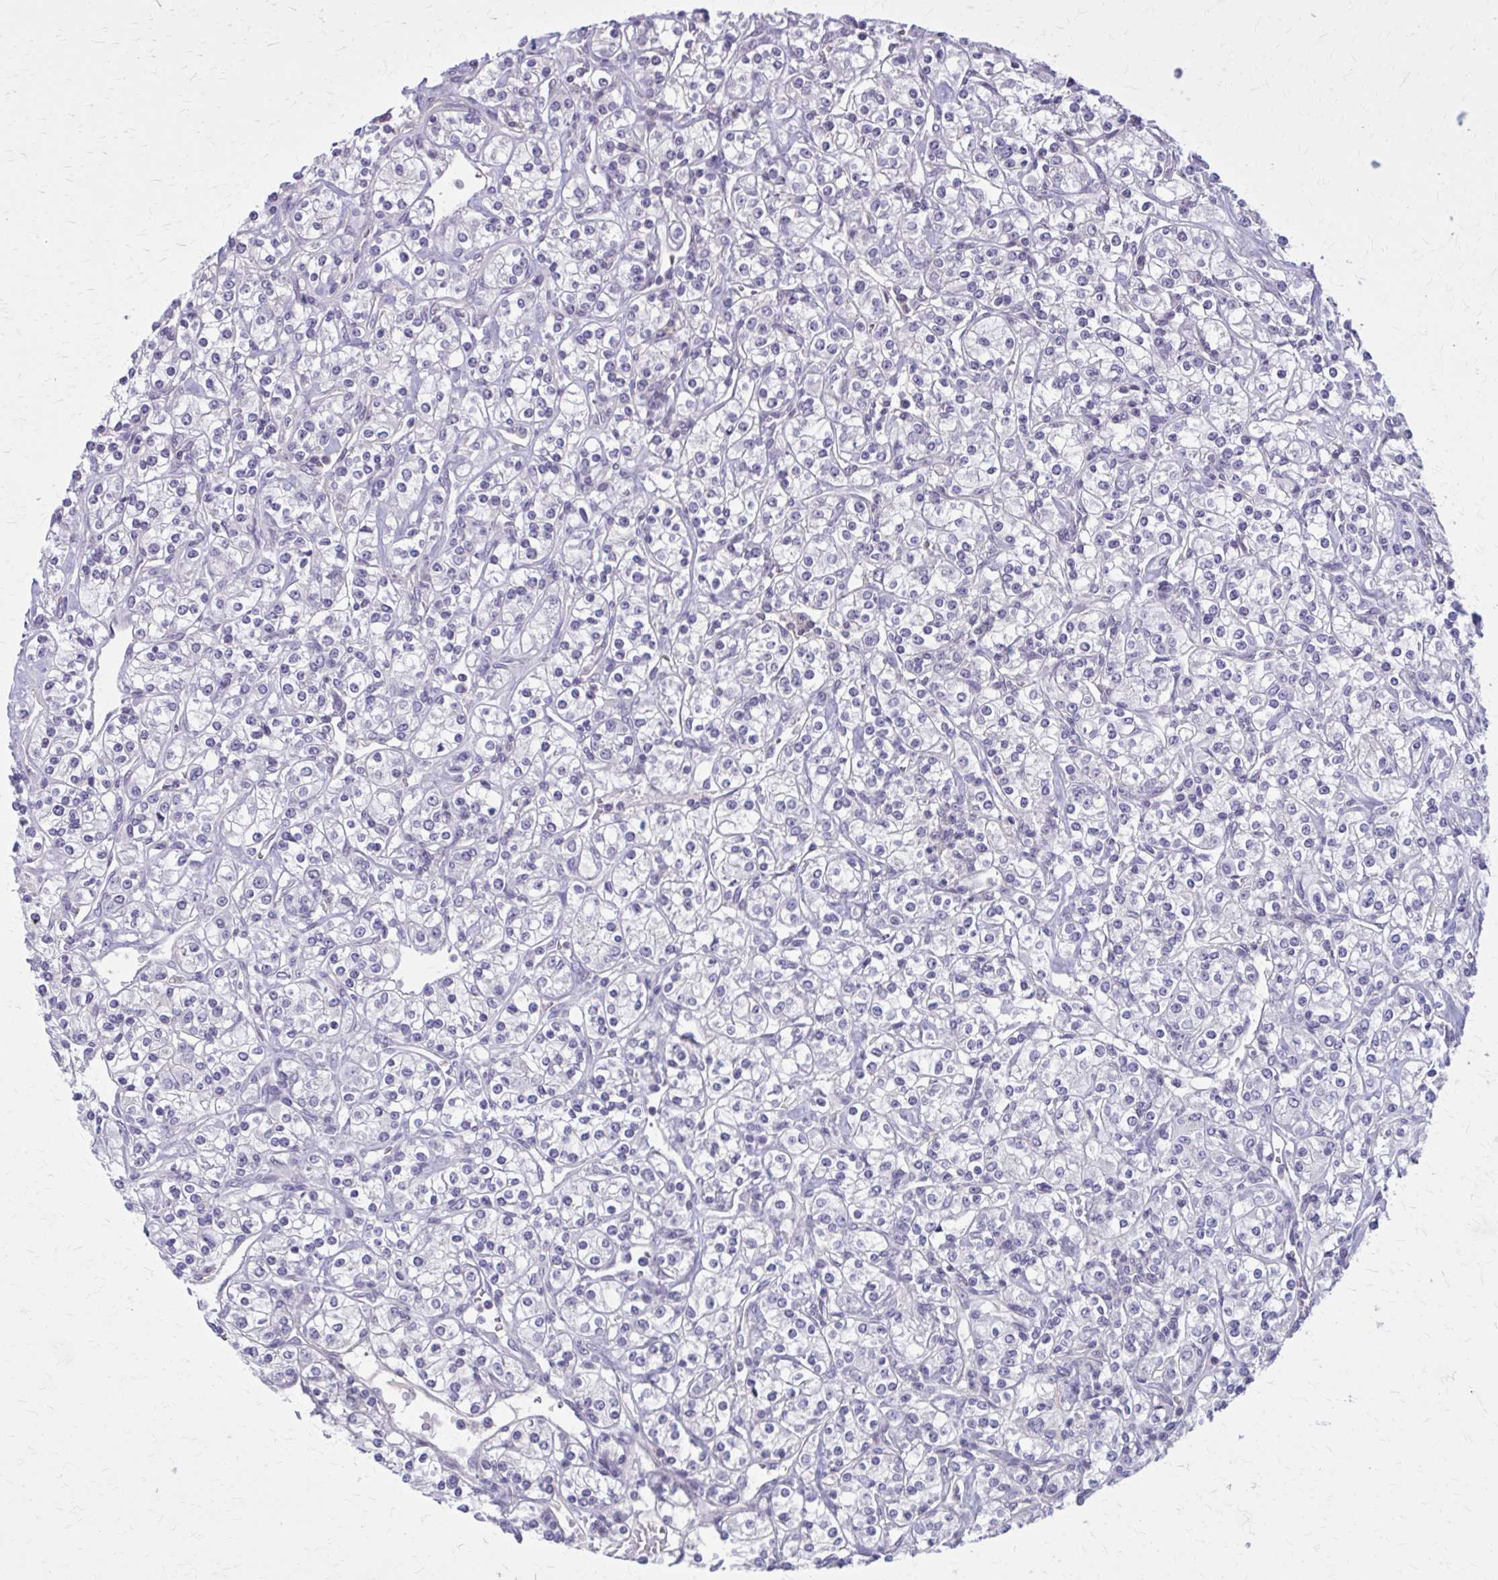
{"staining": {"intensity": "negative", "quantity": "none", "location": "none"}, "tissue": "renal cancer", "cell_type": "Tumor cells", "image_type": "cancer", "snomed": [{"axis": "morphology", "description": "Adenocarcinoma, NOS"}, {"axis": "topography", "description": "Kidney"}], "caption": "Tumor cells show no significant protein expression in renal cancer.", "gene": "OR4A47", "patient": {"sex": "male", "age": 77}}